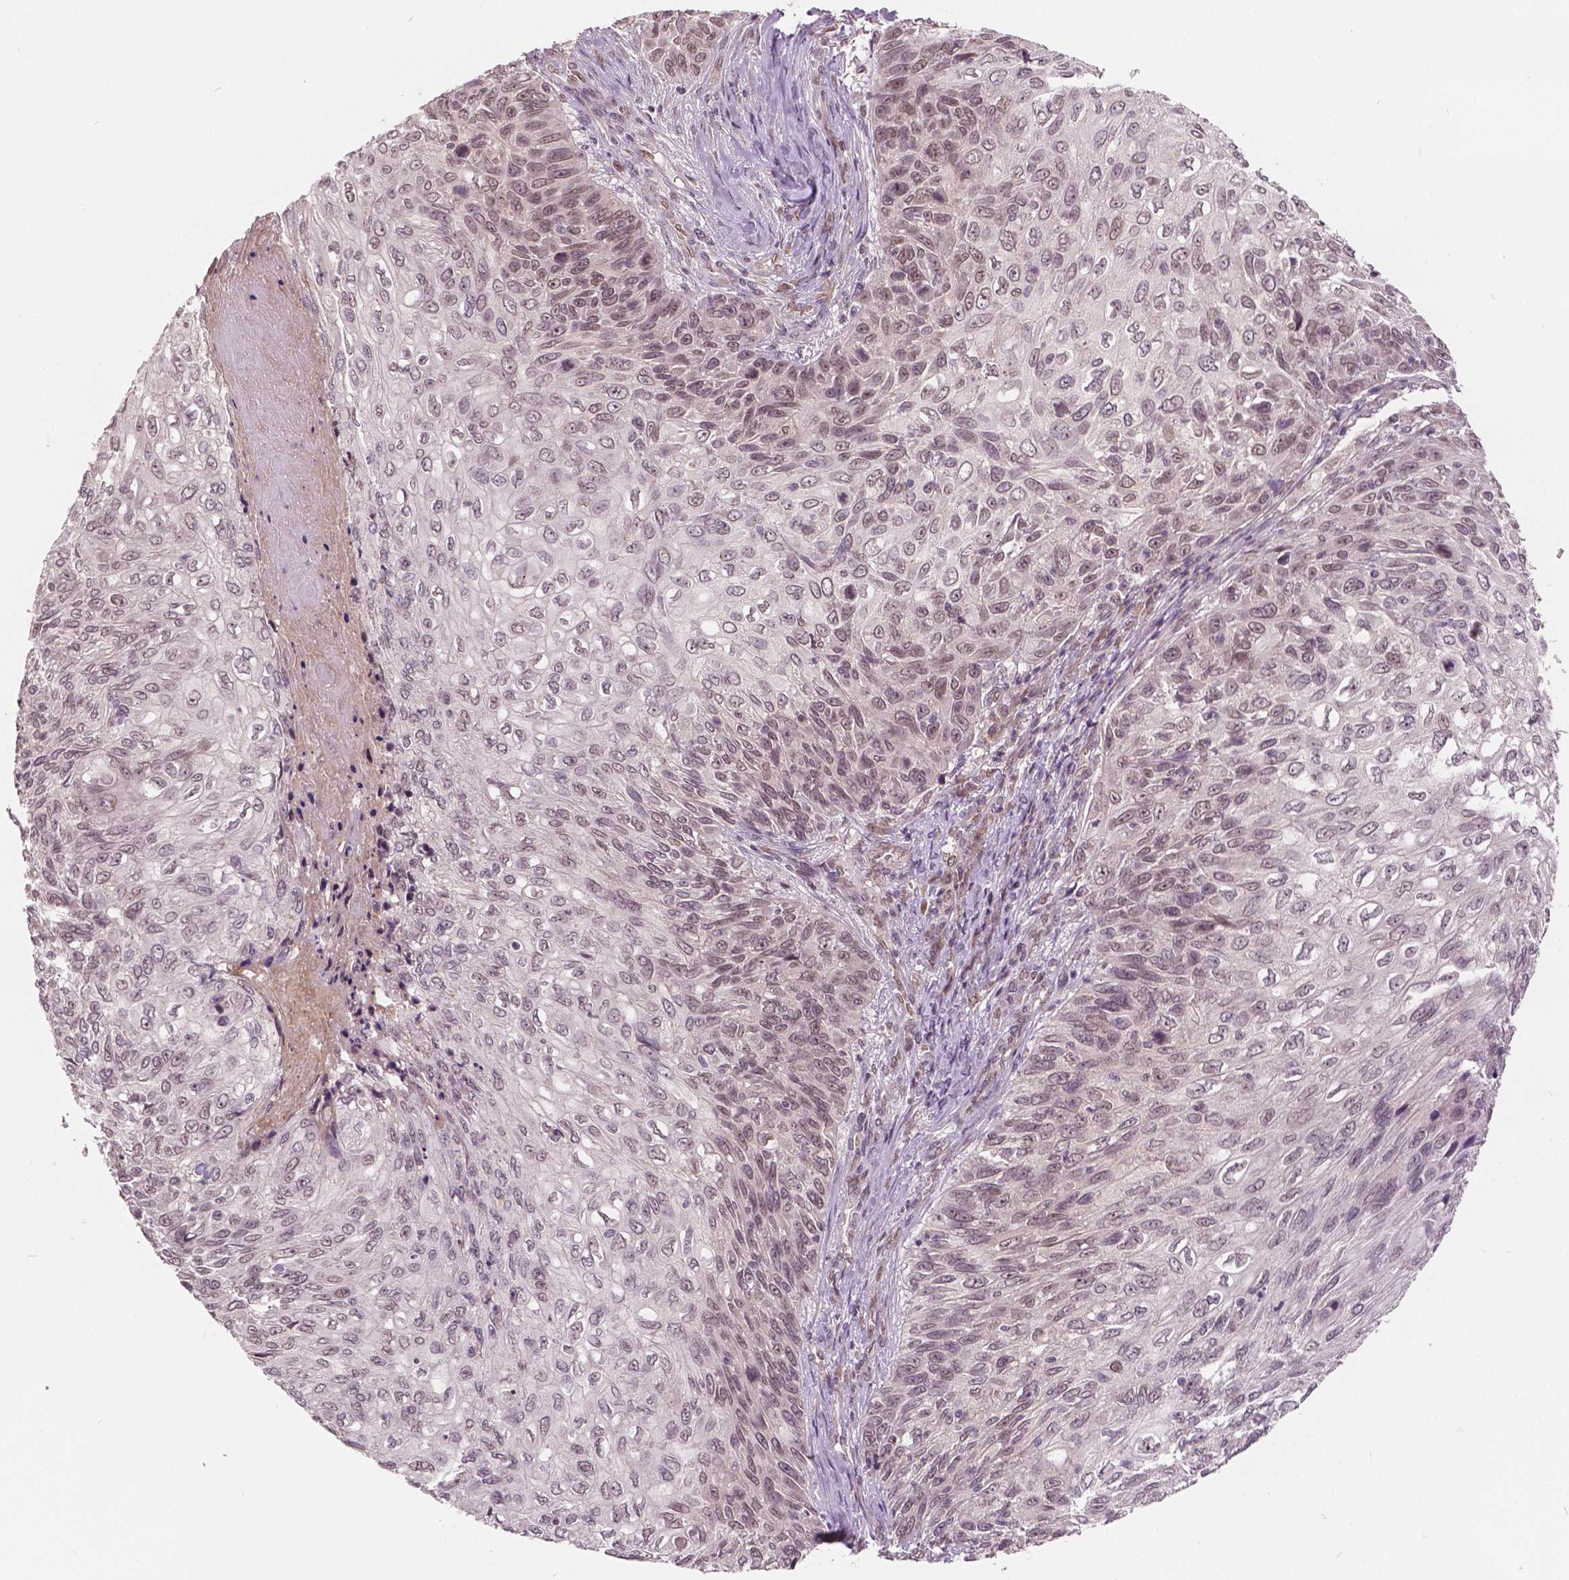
{"staining": {"intensity": "negative", "quantity": "none", "location": "none"}, "tissue": "skin cancer", "cell_type": "Tumor cells", "image_type": "cancer", "snomed": [{"axis": "morphology", "description": "Squamous cell carcinoma, NOS"}, {"axis": "topography", "description": "Skin"}], "caption": "Immunohistochemical staining of skin cancer reveals no significant expression in tumor cells.", "gene": "HMBOX1", "patient": {"sex": "male", "age": 92}}